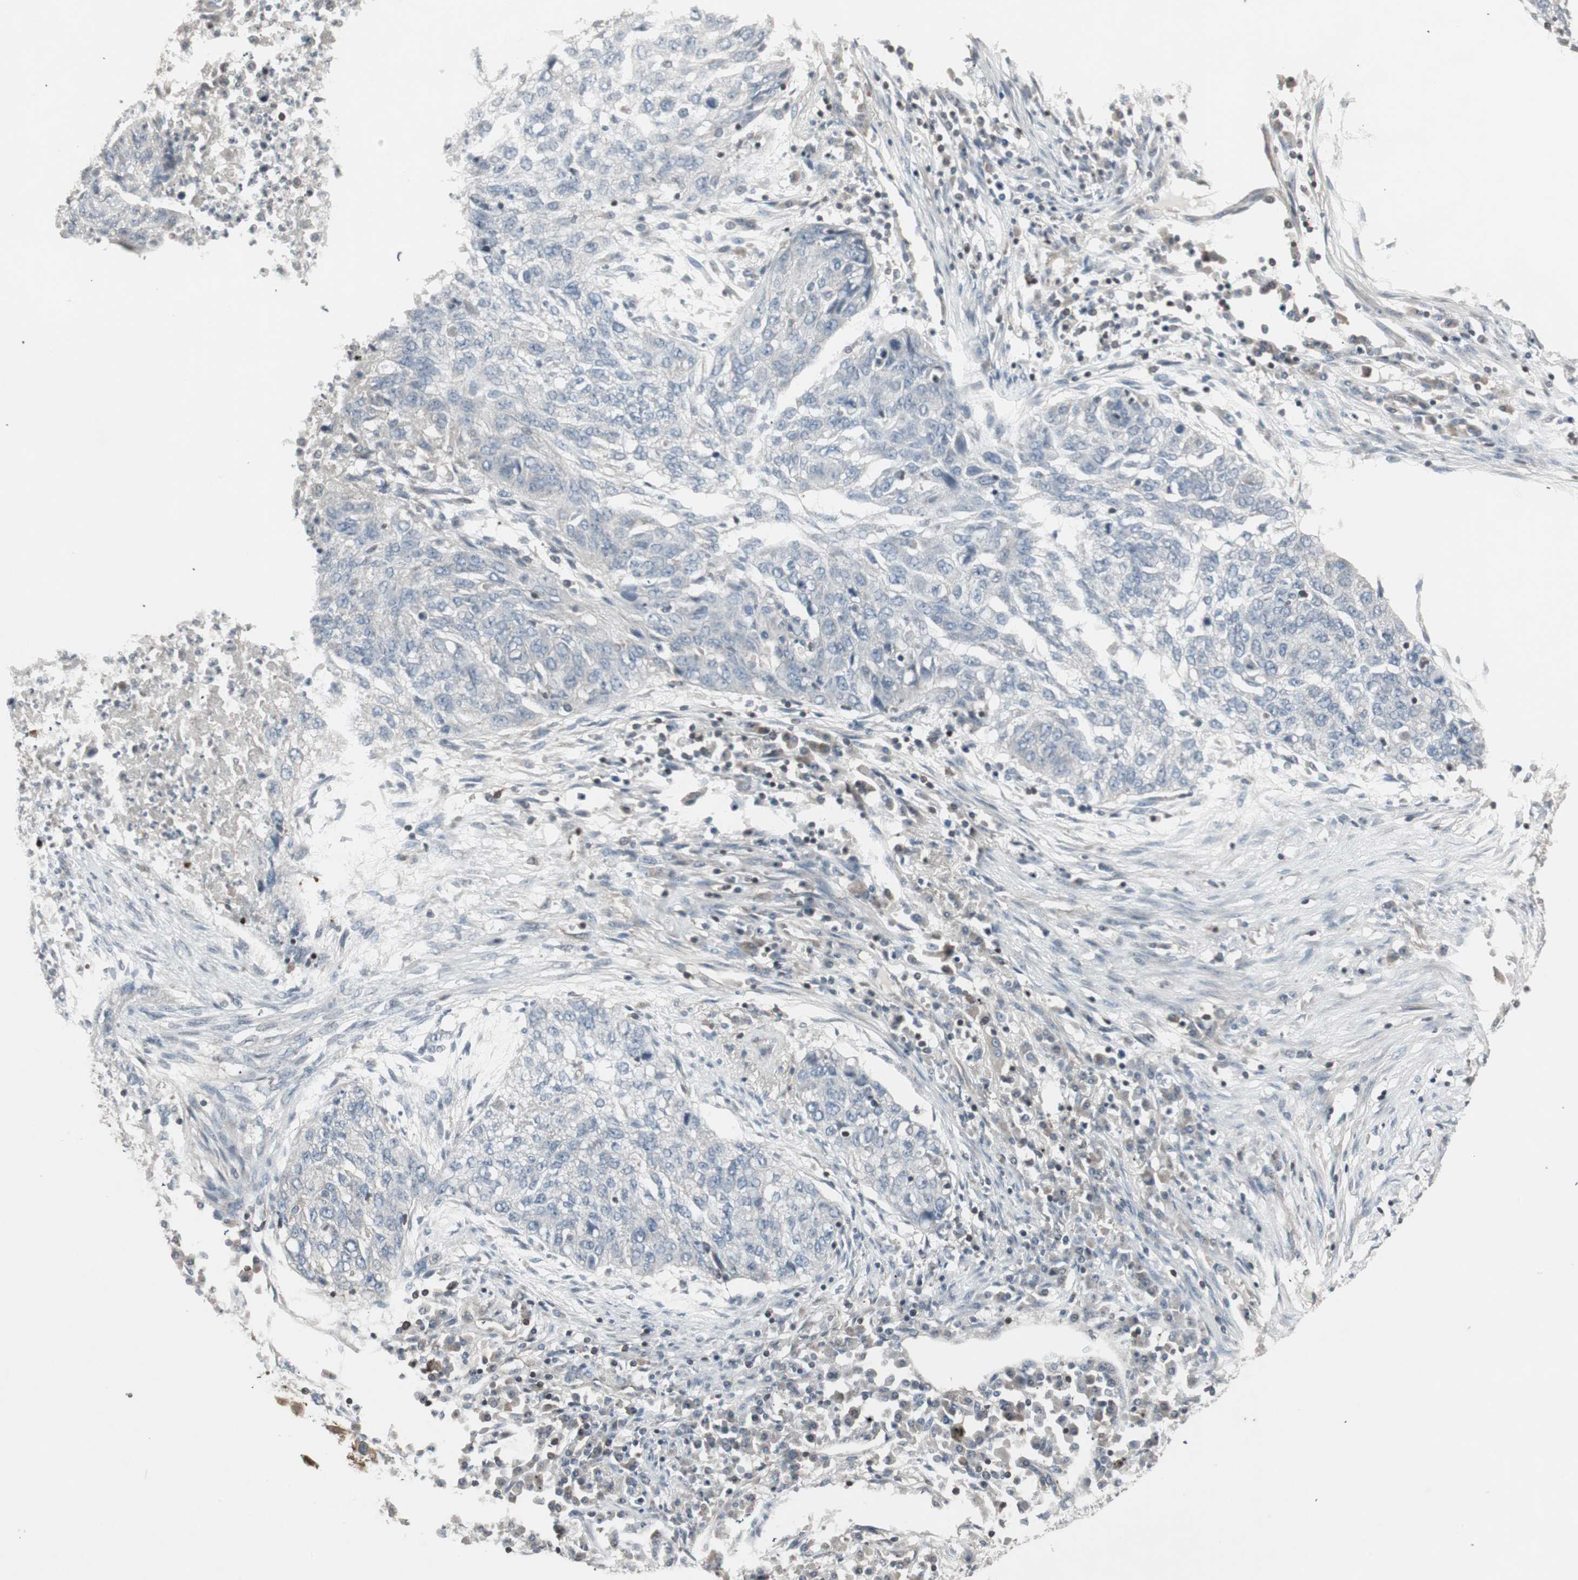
{"staining": {"intensity": "negative", "quantity": "none", "location": "none"}, "tissue": "lung cancer", "cell_type": "Tumor cells", "image_type": "cancer", "snomed": [{"axis": "morphology", "description": "Squamous cell carcinoma, NOS"}, {"axis": "topography", "description": "Lung"}], "caption": "Immunohistochemical staining of lung cancer shows no significant staining in tumor cells.", "gene": "ARHGEF1", "patient": {"sex": "female", "age": 63}}